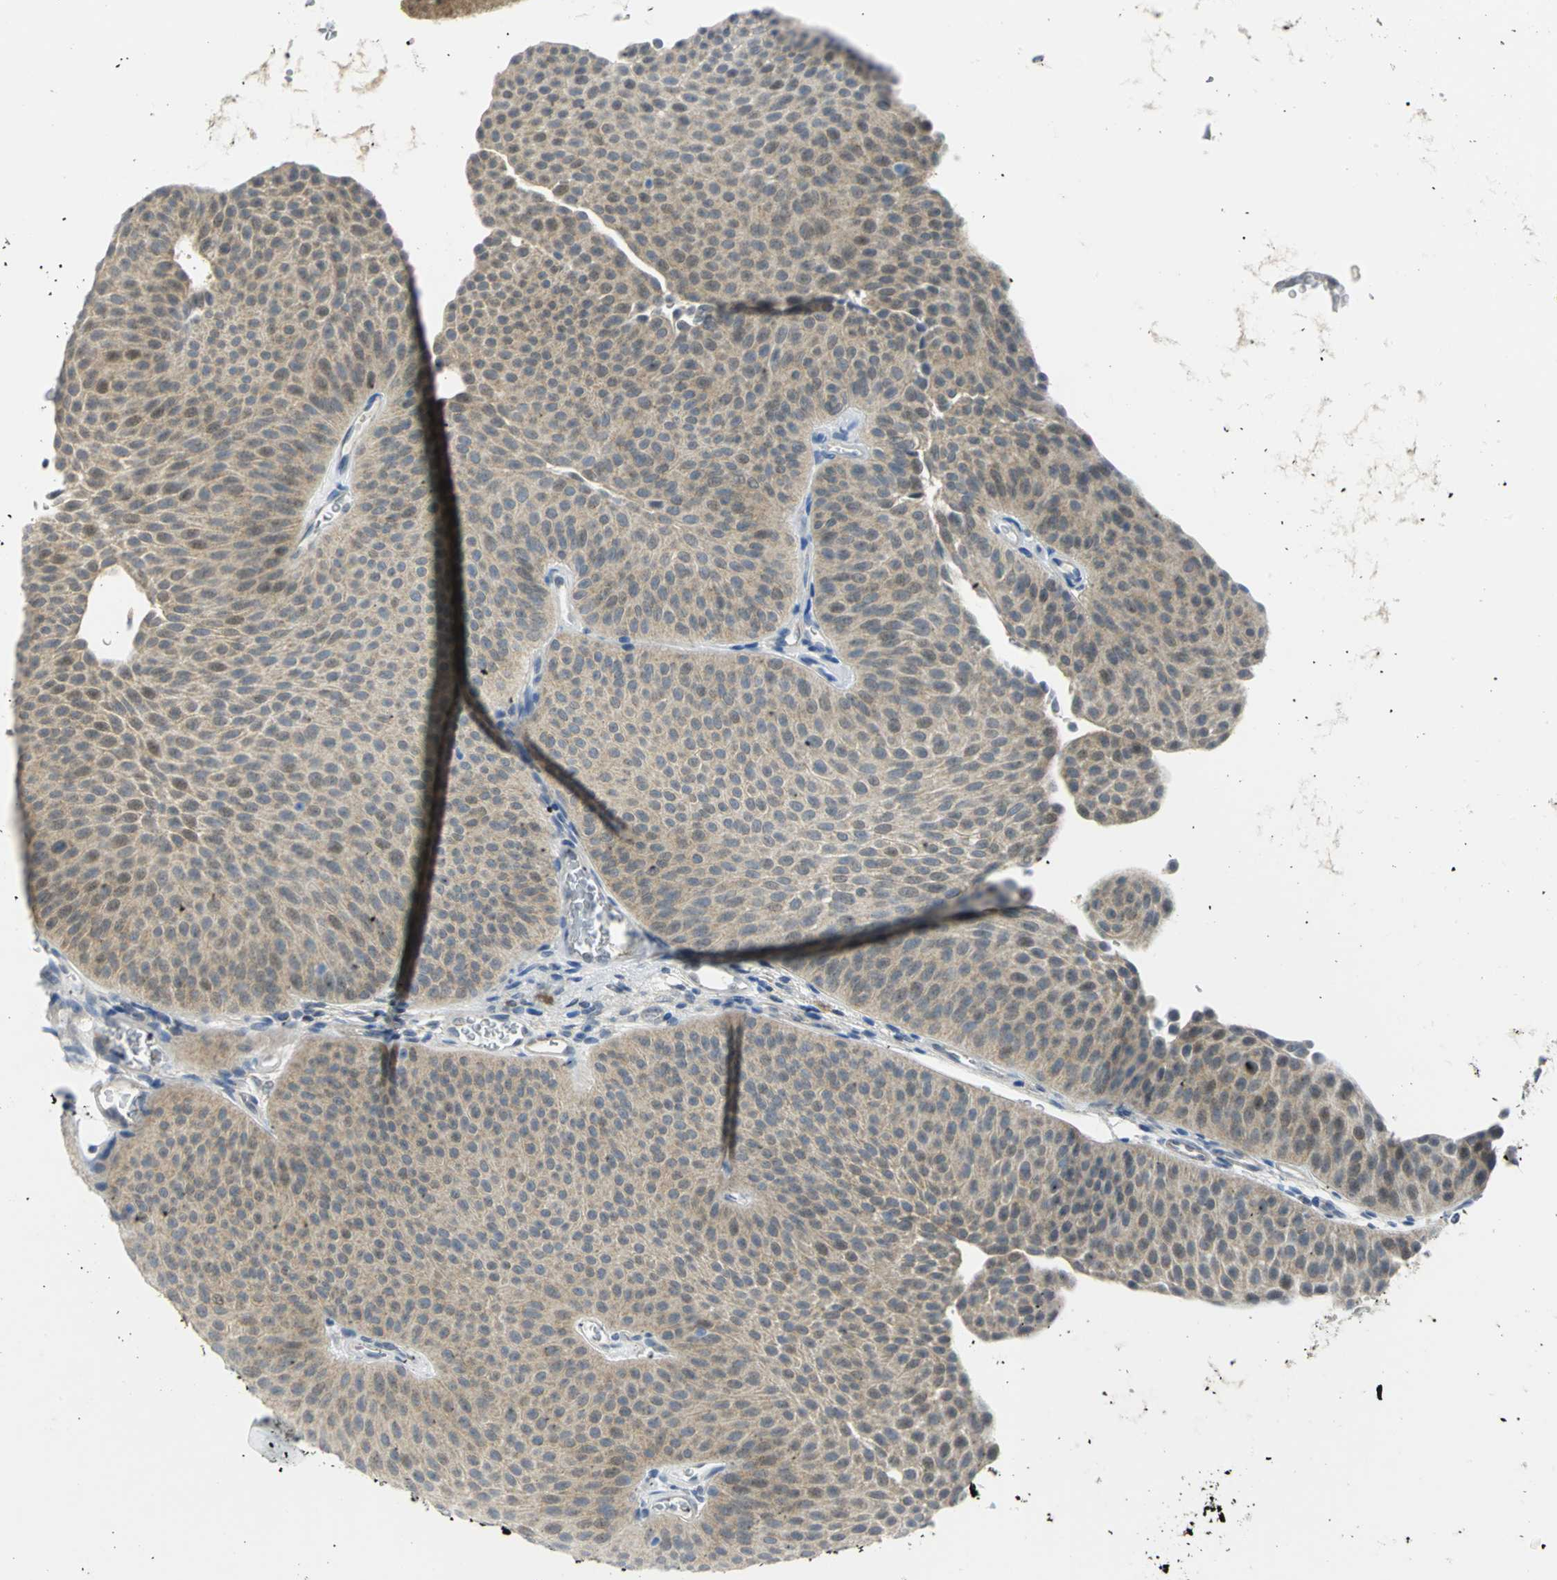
{"staining": {"intensity": "weak", "quantity": ">75%", "location": "cytoplasmic/membranous"}, "tissue": "urothelial cancer", "cell_type": "Tumor cells", "image_type": "cancer", "snomed": [{"axis": "morphology", "description": "Urothelial carcinoma, Low grade"}, {"axis": "topography", "description": "Urinary bladder"}], "caption": "A brown stain labels weak cytoplasmic/membranous expression of a protein in human urothelial carcinoma (low-grade) tumor cells.", "gene": "PGM3", "patient": {"sex": "female", "age": 60}}